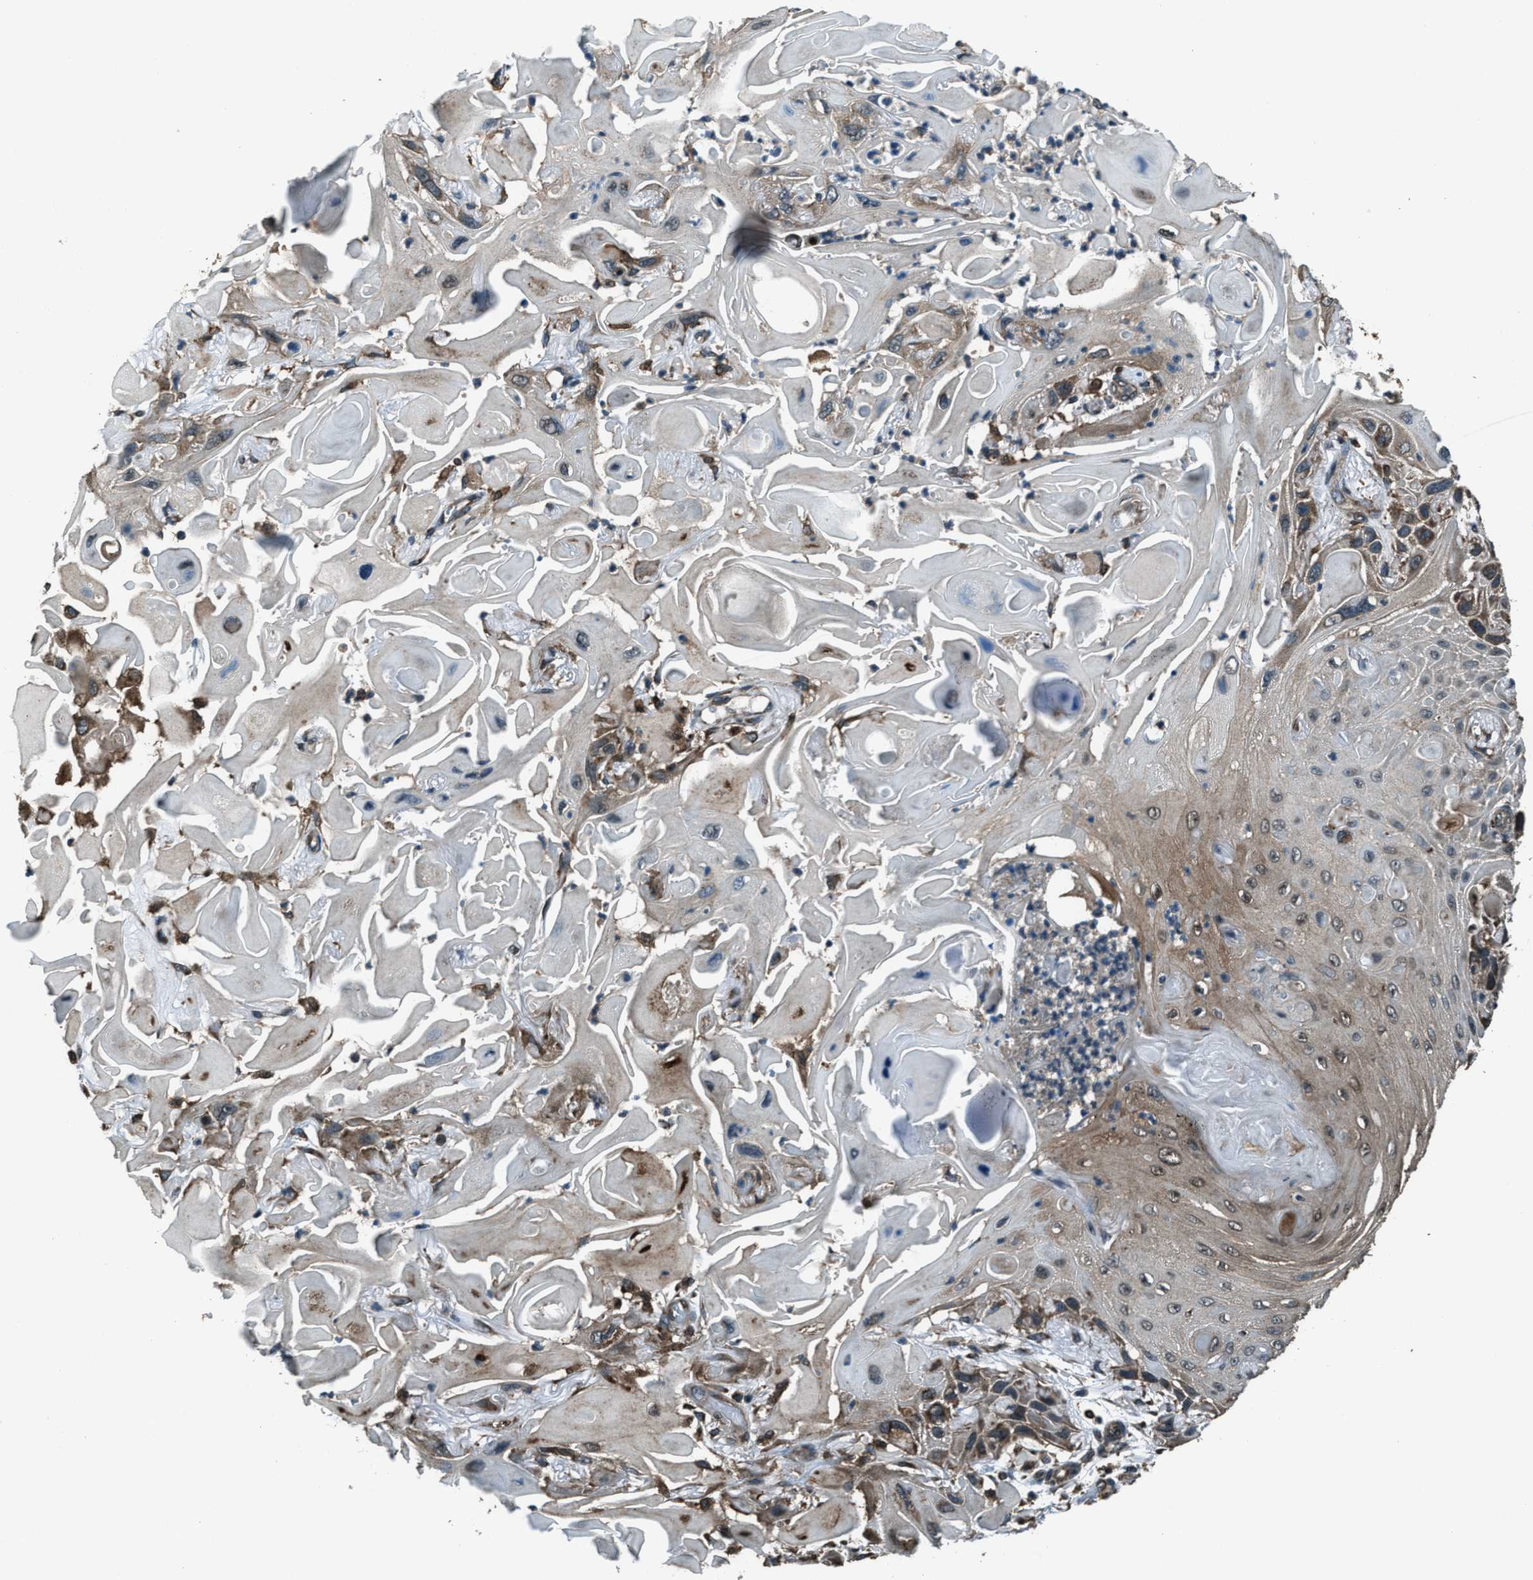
{"staining": {"intensity": "weak", "quantity": "25%-75%", "location": "cytoplasmic/membranous"}, "tissue": "skin cancer", "cell_type": "Tumor cells", "image_type": "cancer", "snomed": [{"axis": "morphology", "description": "Squamous cell carcinoma, NOS"}, {"axis": "topography", "description": "Skin"}], "caption": "Immunohistochemistry image of neoplastic tissue: human skin cancer (squamous cell carcinoma) stained using immunohistochemistry (IHC) reveals low levels of weak protein expression localized specifically in the cytoplasmic/membranous of tumor cells, appearing as a cytoplasmic/membranous brown color.", "gene": "TRIM4", "patient": {"sex": "female", "age": 77}}